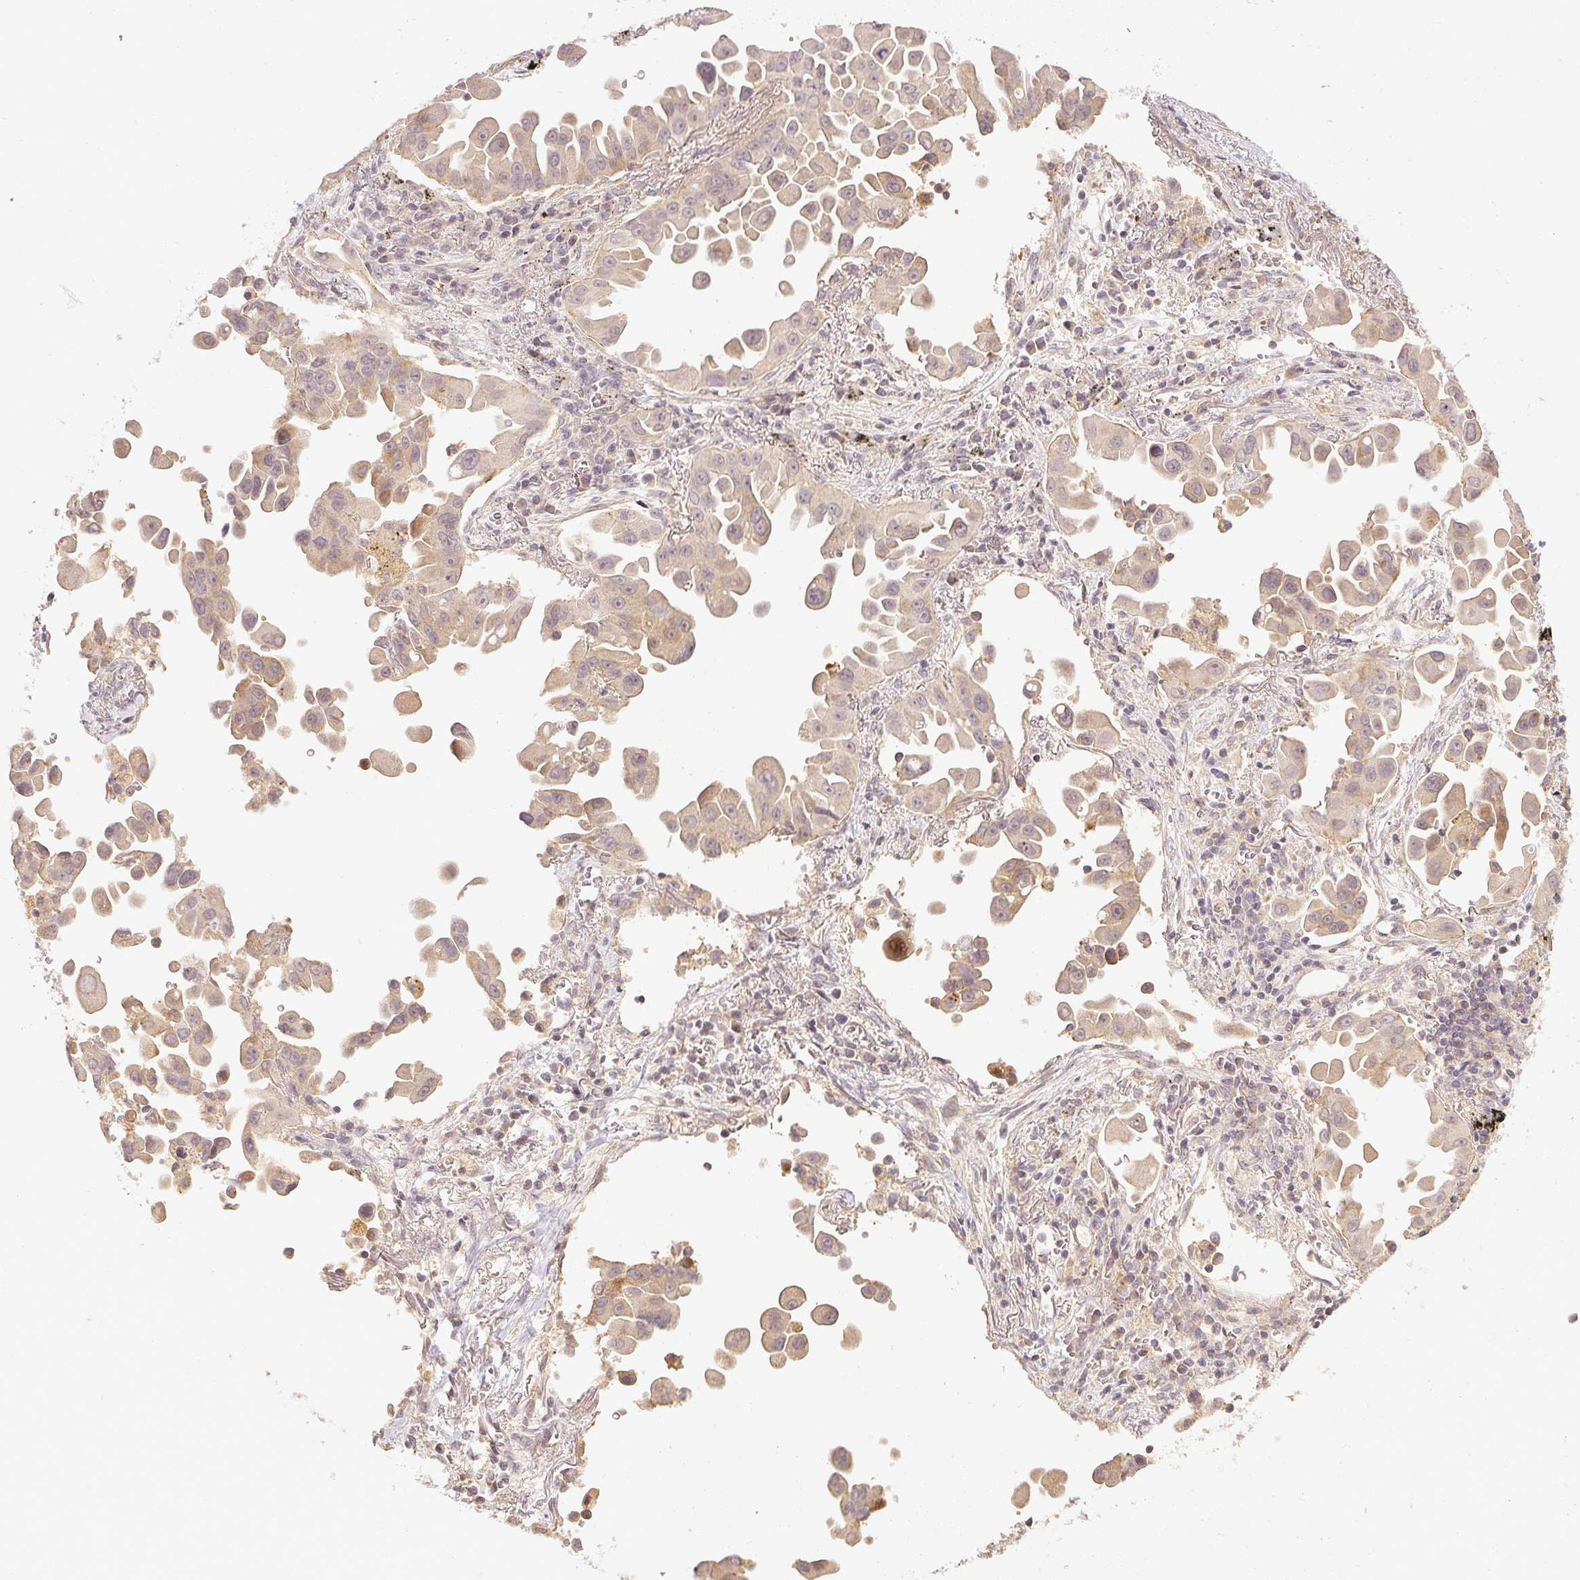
{"staining": {"intensity": "negative", "quantity": "none", "location": "none"}, "tissue": "lung cancer", "cell_type": "Tumor cells", "image_type": "cancer", "snomed": [{"axis": "morphology", "description": "Adenocarcinoma, NOS"}, {"axis": "topography", "description": "Lung"}], "caption": "There is no significant expression in tumor cells of lung cancer. The staining is performed using DAB brown chromogen with nuclei counter-stained in using hematoxylin.", "gene": "SERPINE1", "patient": {"sex": "male", "age": 68}}